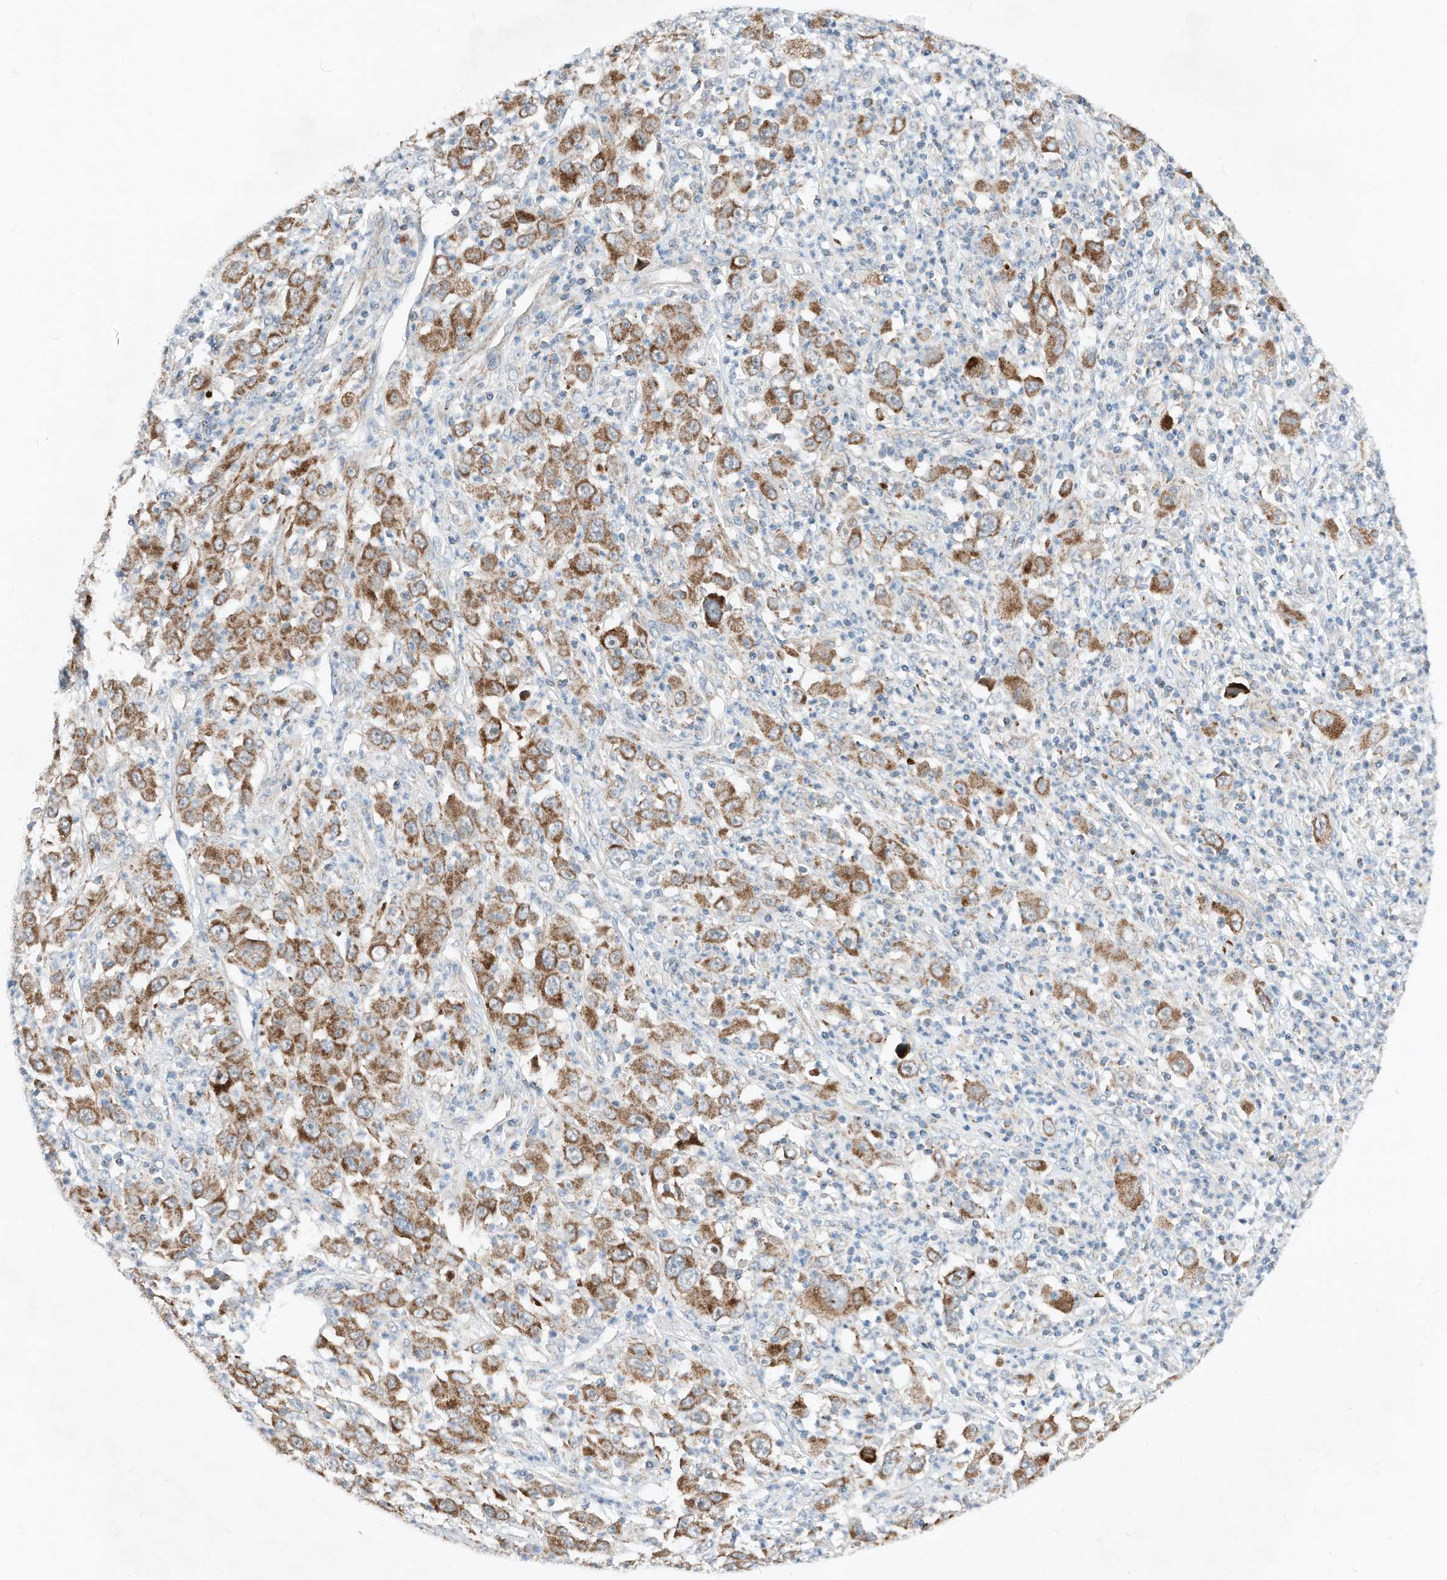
{"staining": {"intensity": "strong", "quantity": ">75%", "location": "cytoplasmic/membranous"}, "tissue": "melanoma", "cell_type": "Tumor cells", "image_type": "cancer", "snomed": [{"axis": "morphology", "description": "Malignant melanoma, Metastatic site"}, {"axis": "topography", "description": "Skin"}], "caption": "Melanoma tissue displays strong cytoplasmic/membranous expression in approximately >75% of tumor cells, visualized by immunohistochemistry.", "gene": "RMND1", "patient": {"sex": "female", "age": 56}}